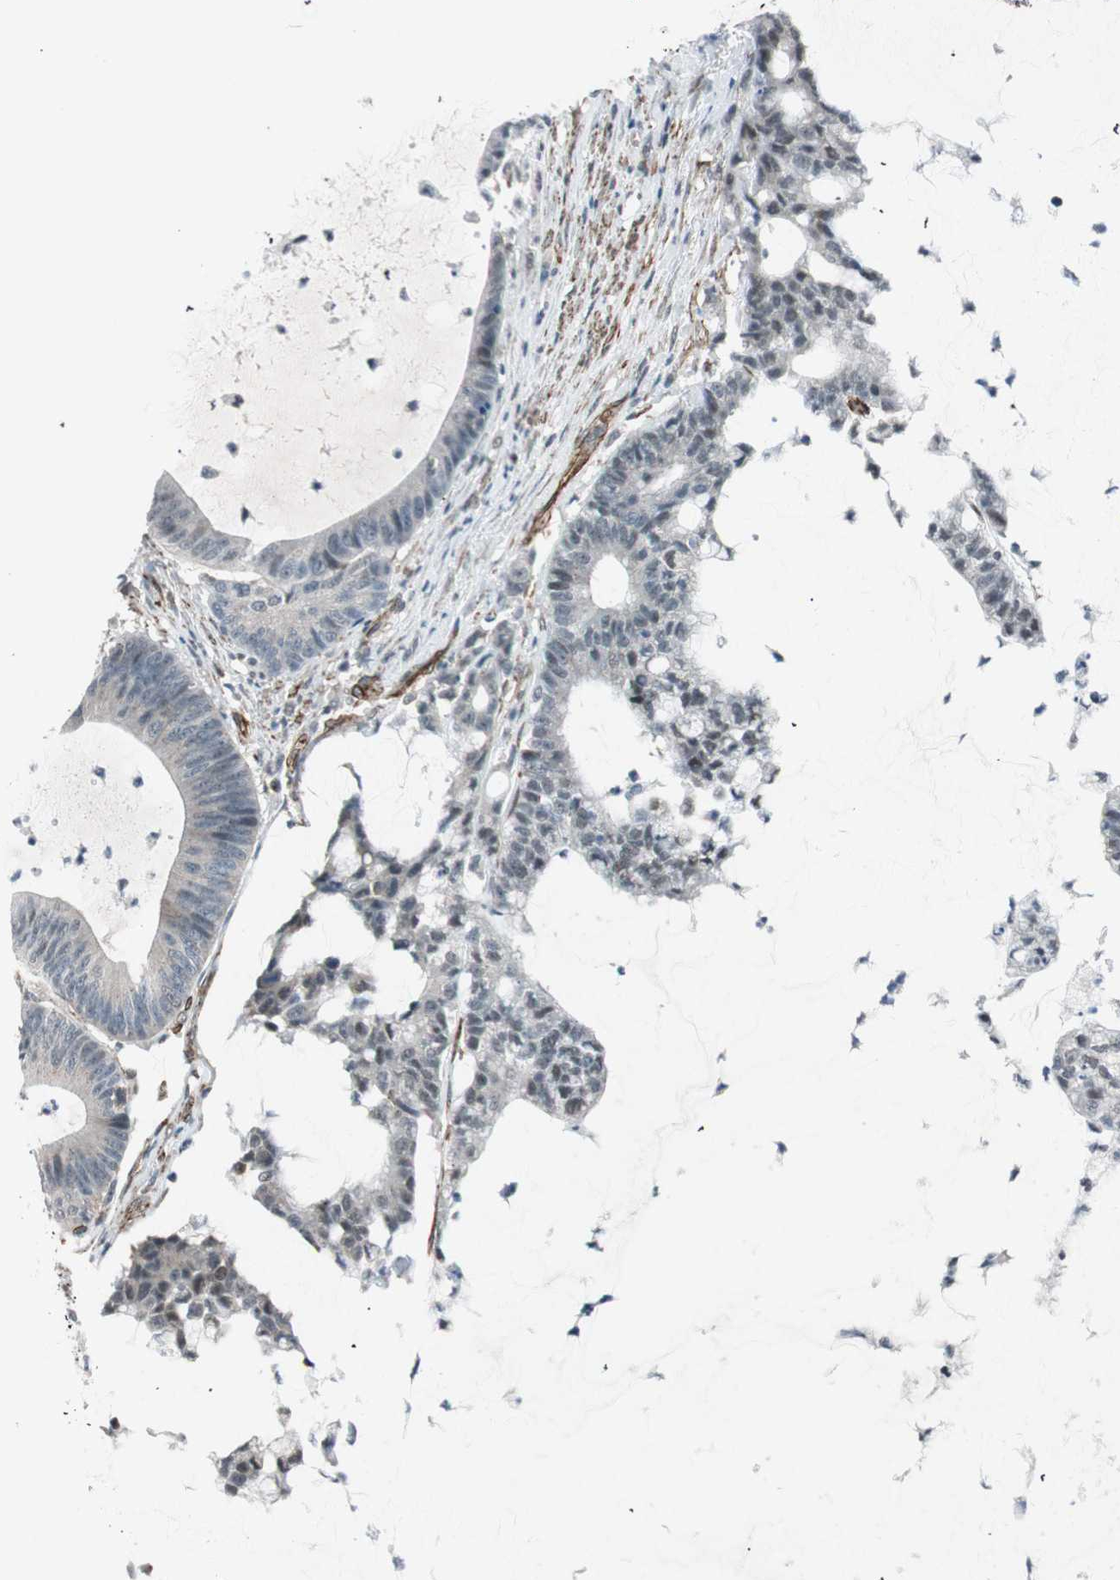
{"staining": {"intensity": "negative", "quantity": "none", "location": "none"}, "tissue": "colorectal cancer", "cell_type": "Tumor cells", "image_type": "cancer", "snomed": [{"axis": "morphology", "description": "Adenocarcinoma, NOS"}, {"axis": "topography", "description": "Colon"}], "caption": "Tumor cells are negative for brown protein staining in colorectal cancer.", "gene": "CDK19", "patient": {"sex": "female", "age": 84}}